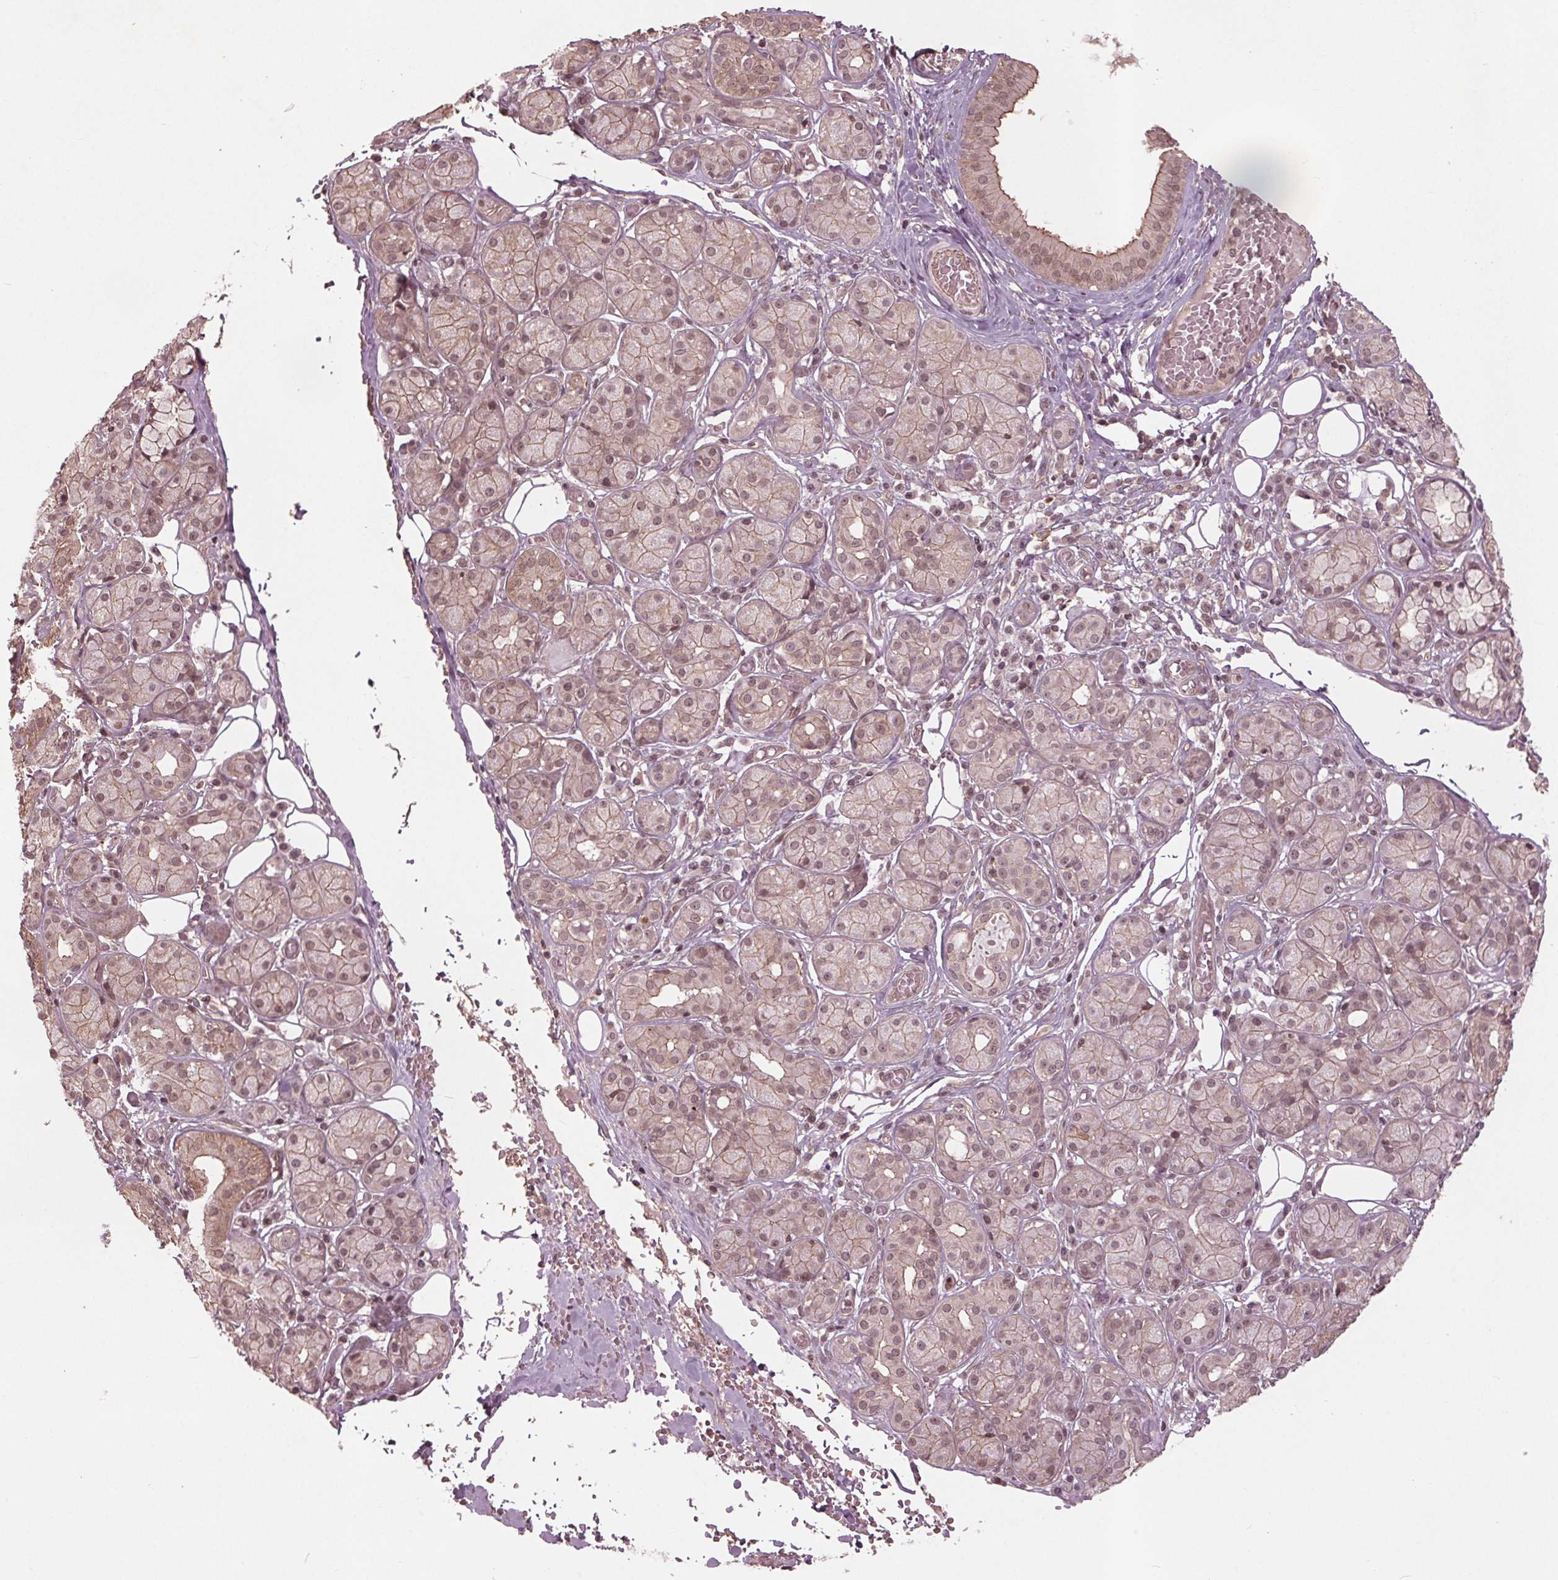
{"staining": {"intensity": "weak", "quantity": "25%-75%", "location": "nuclear"}, "tissue": "salivary gland", "cell_type": "Glandular cells", "image_type": "normal", "snomed": [{"axis": "morphology", "description": "Normal tissue, NOS"}, {"axis": "topography", "description": "Salivary gland"}, {"axis": "topography", "description": "Peripheral nerve tissue"}], "caption": "Immunohistochemical staining of benign salivary gland exhibits weak nuclear protein positivity in approximately 25%-75% of glandular cells.", "gene": "BTBD1", "patient": {"sex": "male", "age": 71}}